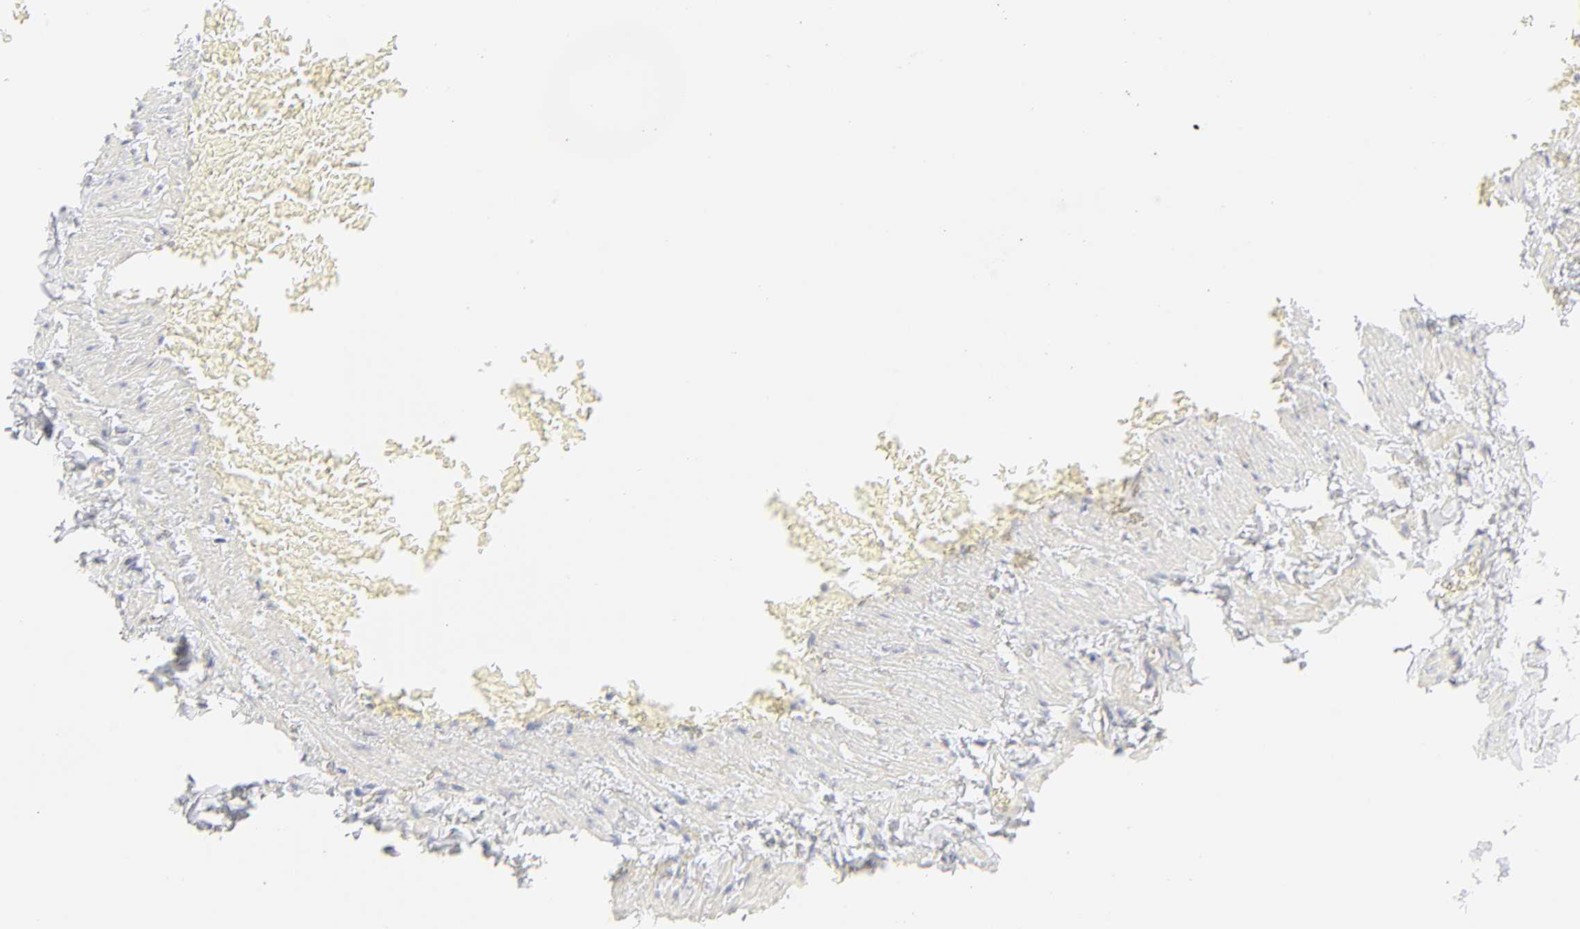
{"staining": {"intensity": "negative", "quantity": "none", "location": "none"}, "tissue": "adipose tissue", "cell_type": "Adipocytes", "image_type": "normal", "snomed": [{"axis": "morphology", "description": "Normal tissue, NOS"}, {"axis": "topography", "description": "Vascular tissue"}], "caption": "An immunohistochemistry (IHC) photomicrograph of unremarkable adipose tissue is shown. There is no staining in adipocytes of adipose tissue.", "gene": "ITGA5", "patient": {"sex": "male", "age": 41}}